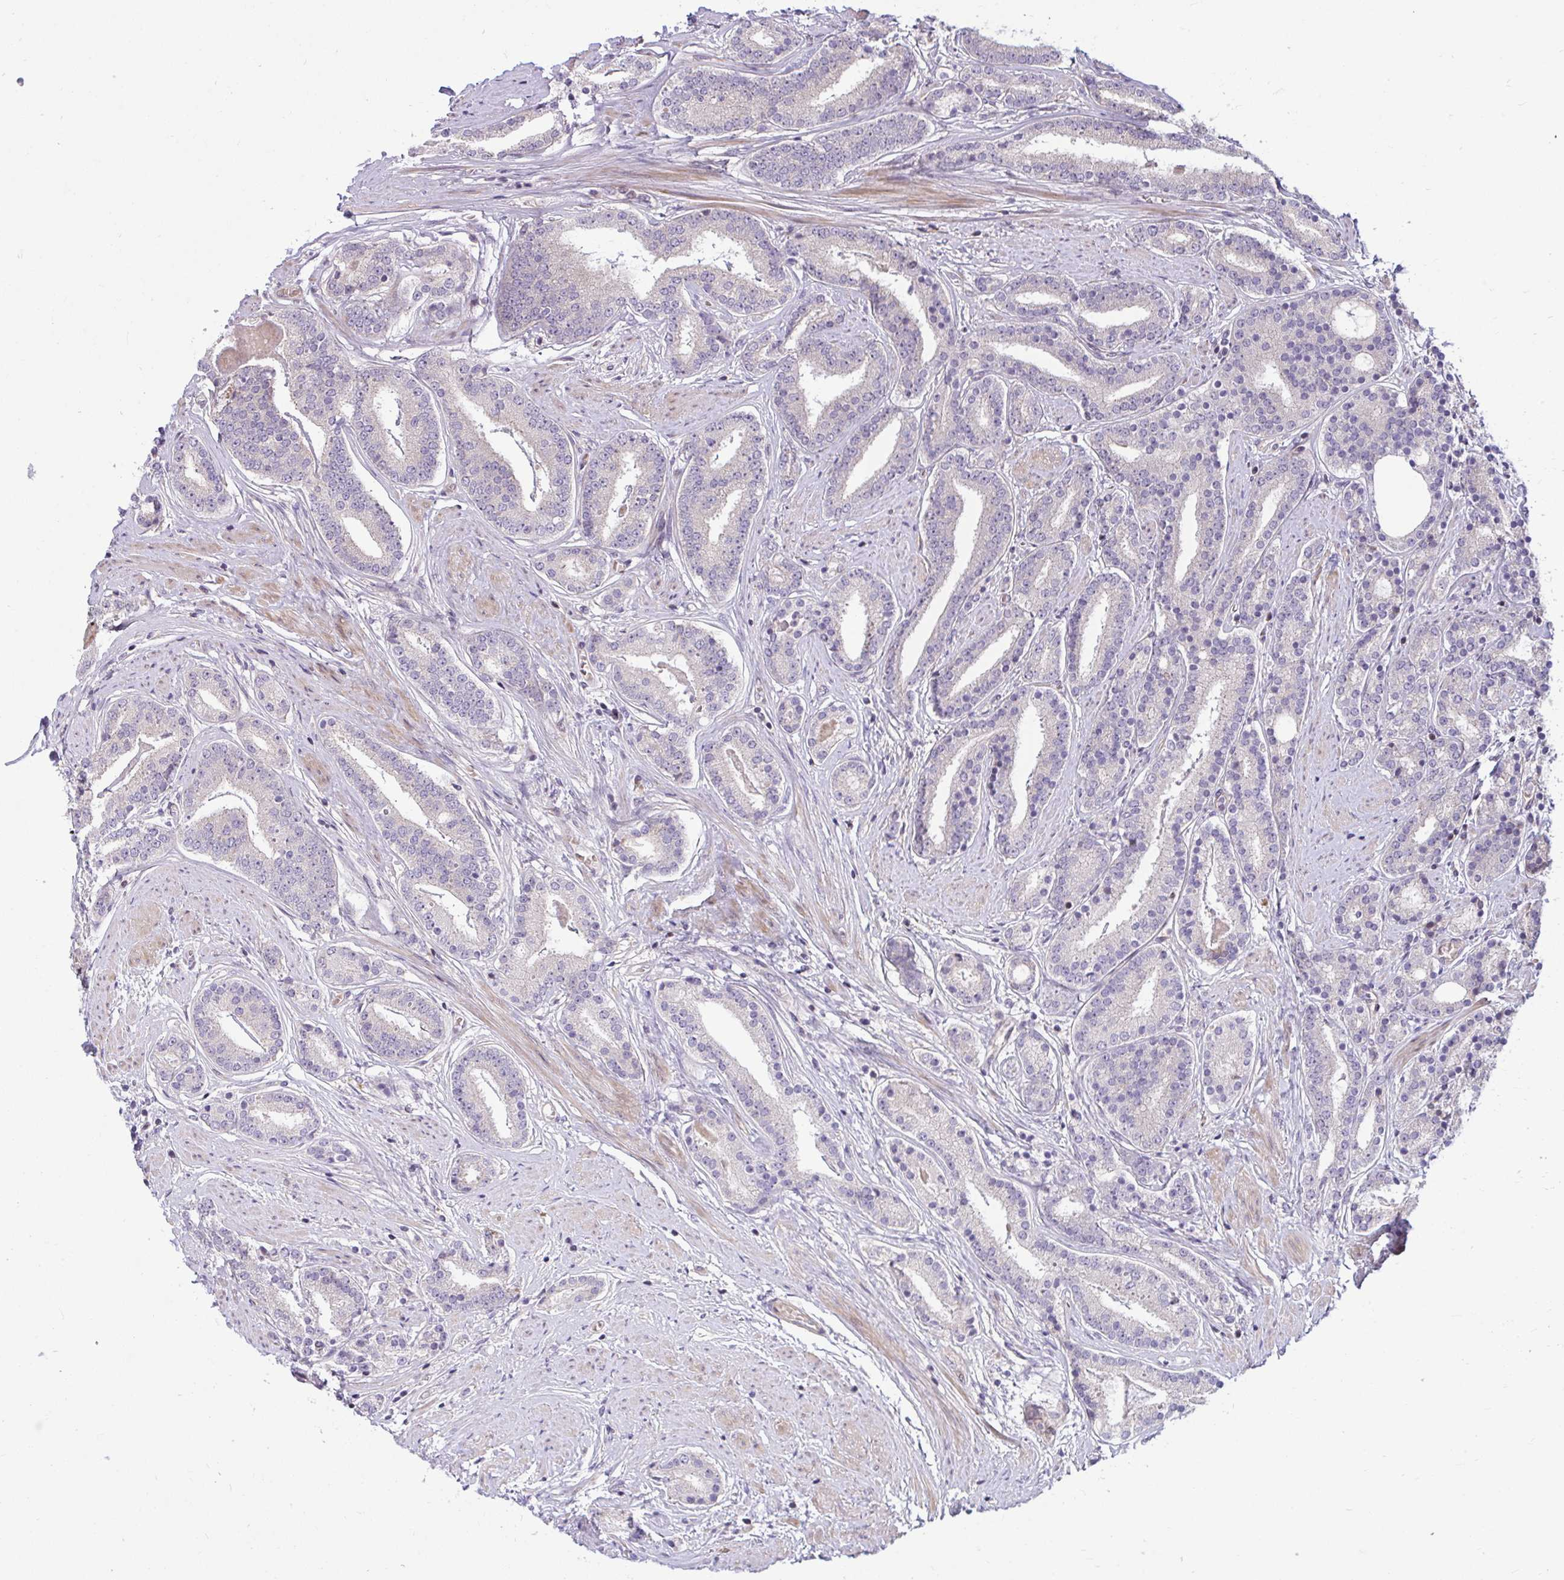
{"staining": {"intensity": "negative", "quantity": "none", "location": "none"}, "tissue": "prostate cancer", "cell_type": "Tumor cells", "image_type": "cancer", "snomed": [{"axis": "morphology", "description": "Adenocarcinoma, High grade"}, {"axis": "topography", "description": "Prostate"}], "caption": "A high-resolution micrograph shows IHC staining of adenocarcinoma (high-grade) (prostate), which shows no significant expression in tumor cells.", "gene": "ZSCAN9", "patient": {"sex": "male", "age": 63}}